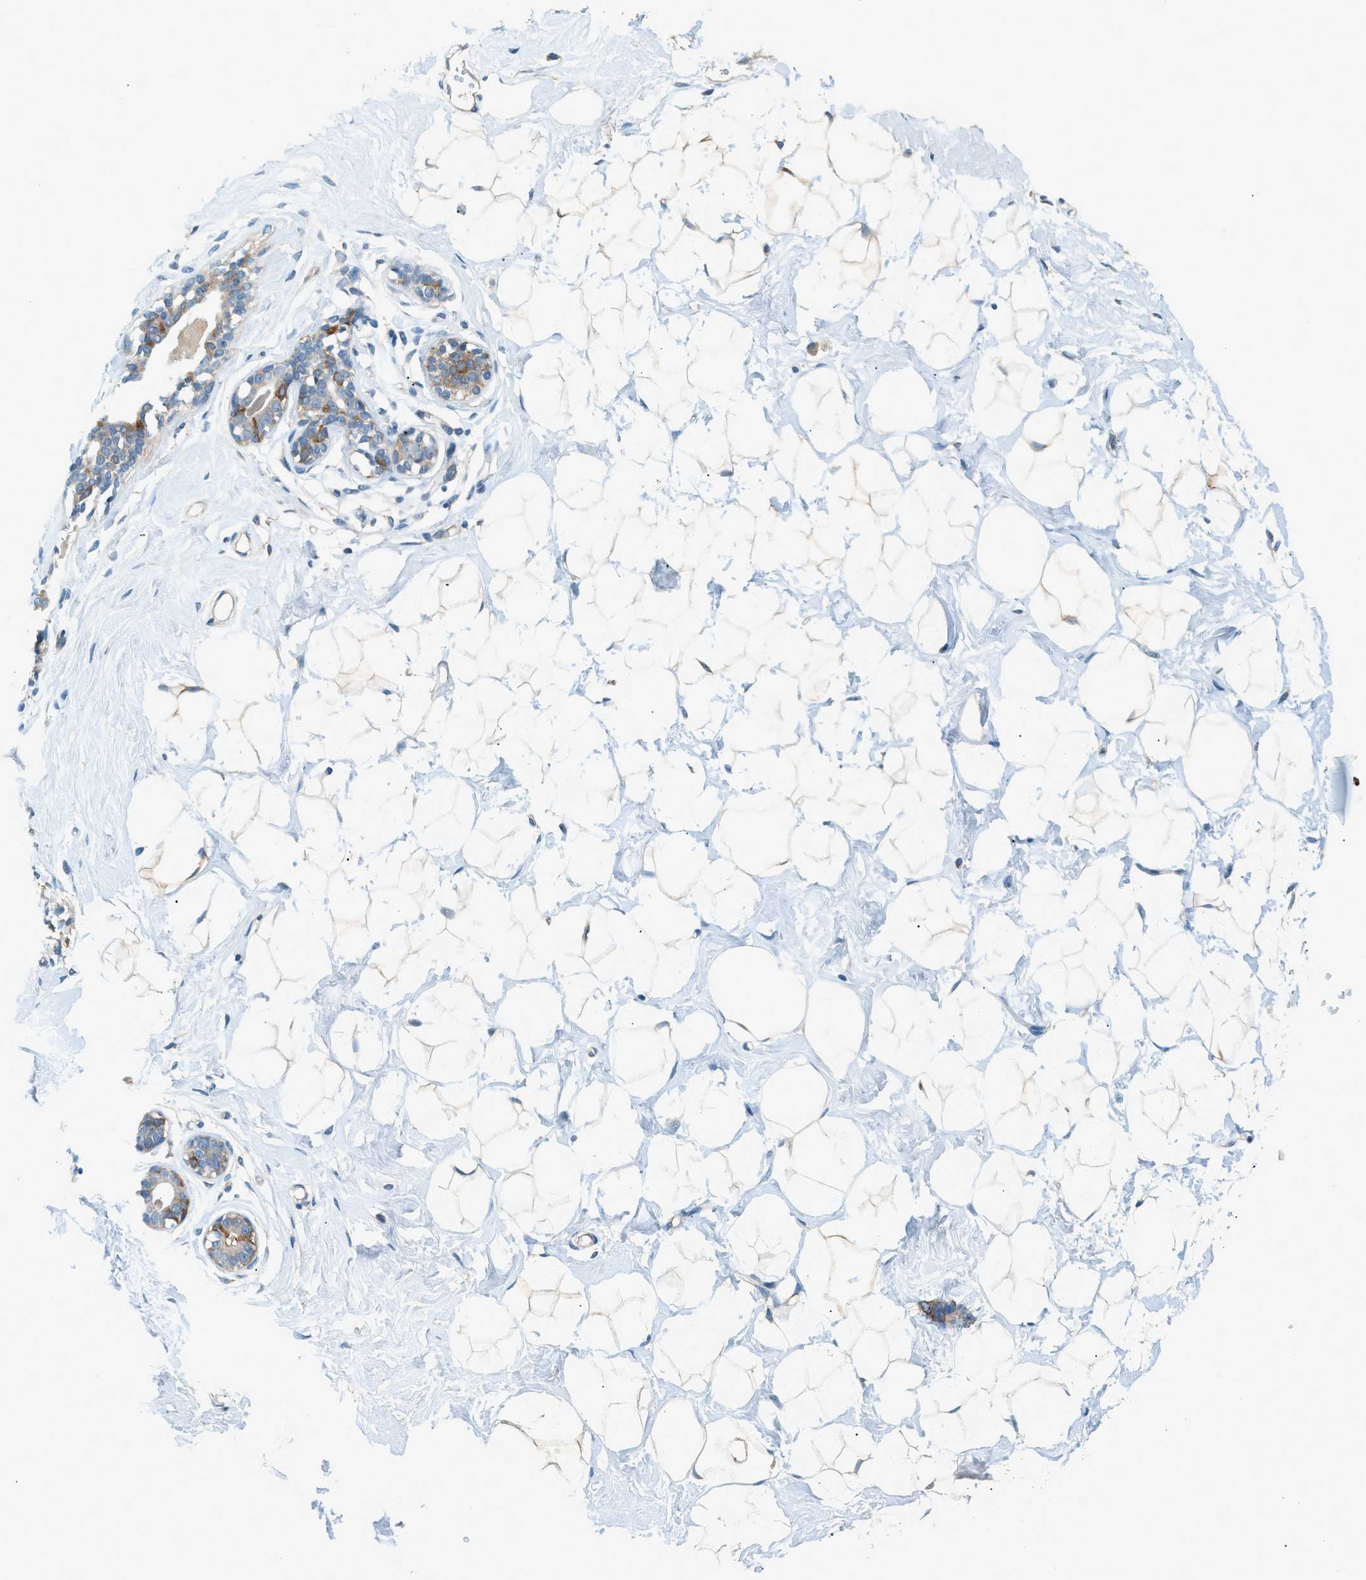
{"staining": {"intensity": "negative", "quantity": "none", "location": "none"}, "tissue": "breast", "cell_type": "Adipocytes", "image_type": "normal", "snomed": [{"axis": "morphology", "description": "Normal tissue, NOS"}, {"axis": "topography", "description": "Breast"}], "caption": "Unremarkable breast was stained to show a protein in brown. There is no significant staining in adipocytes. (DAB immunohistochemistry (IHC) visualized using brightfield microscopy, high magnification).", "gene": "ZNF367", "patient": {"sex": "female", "age": 23}}